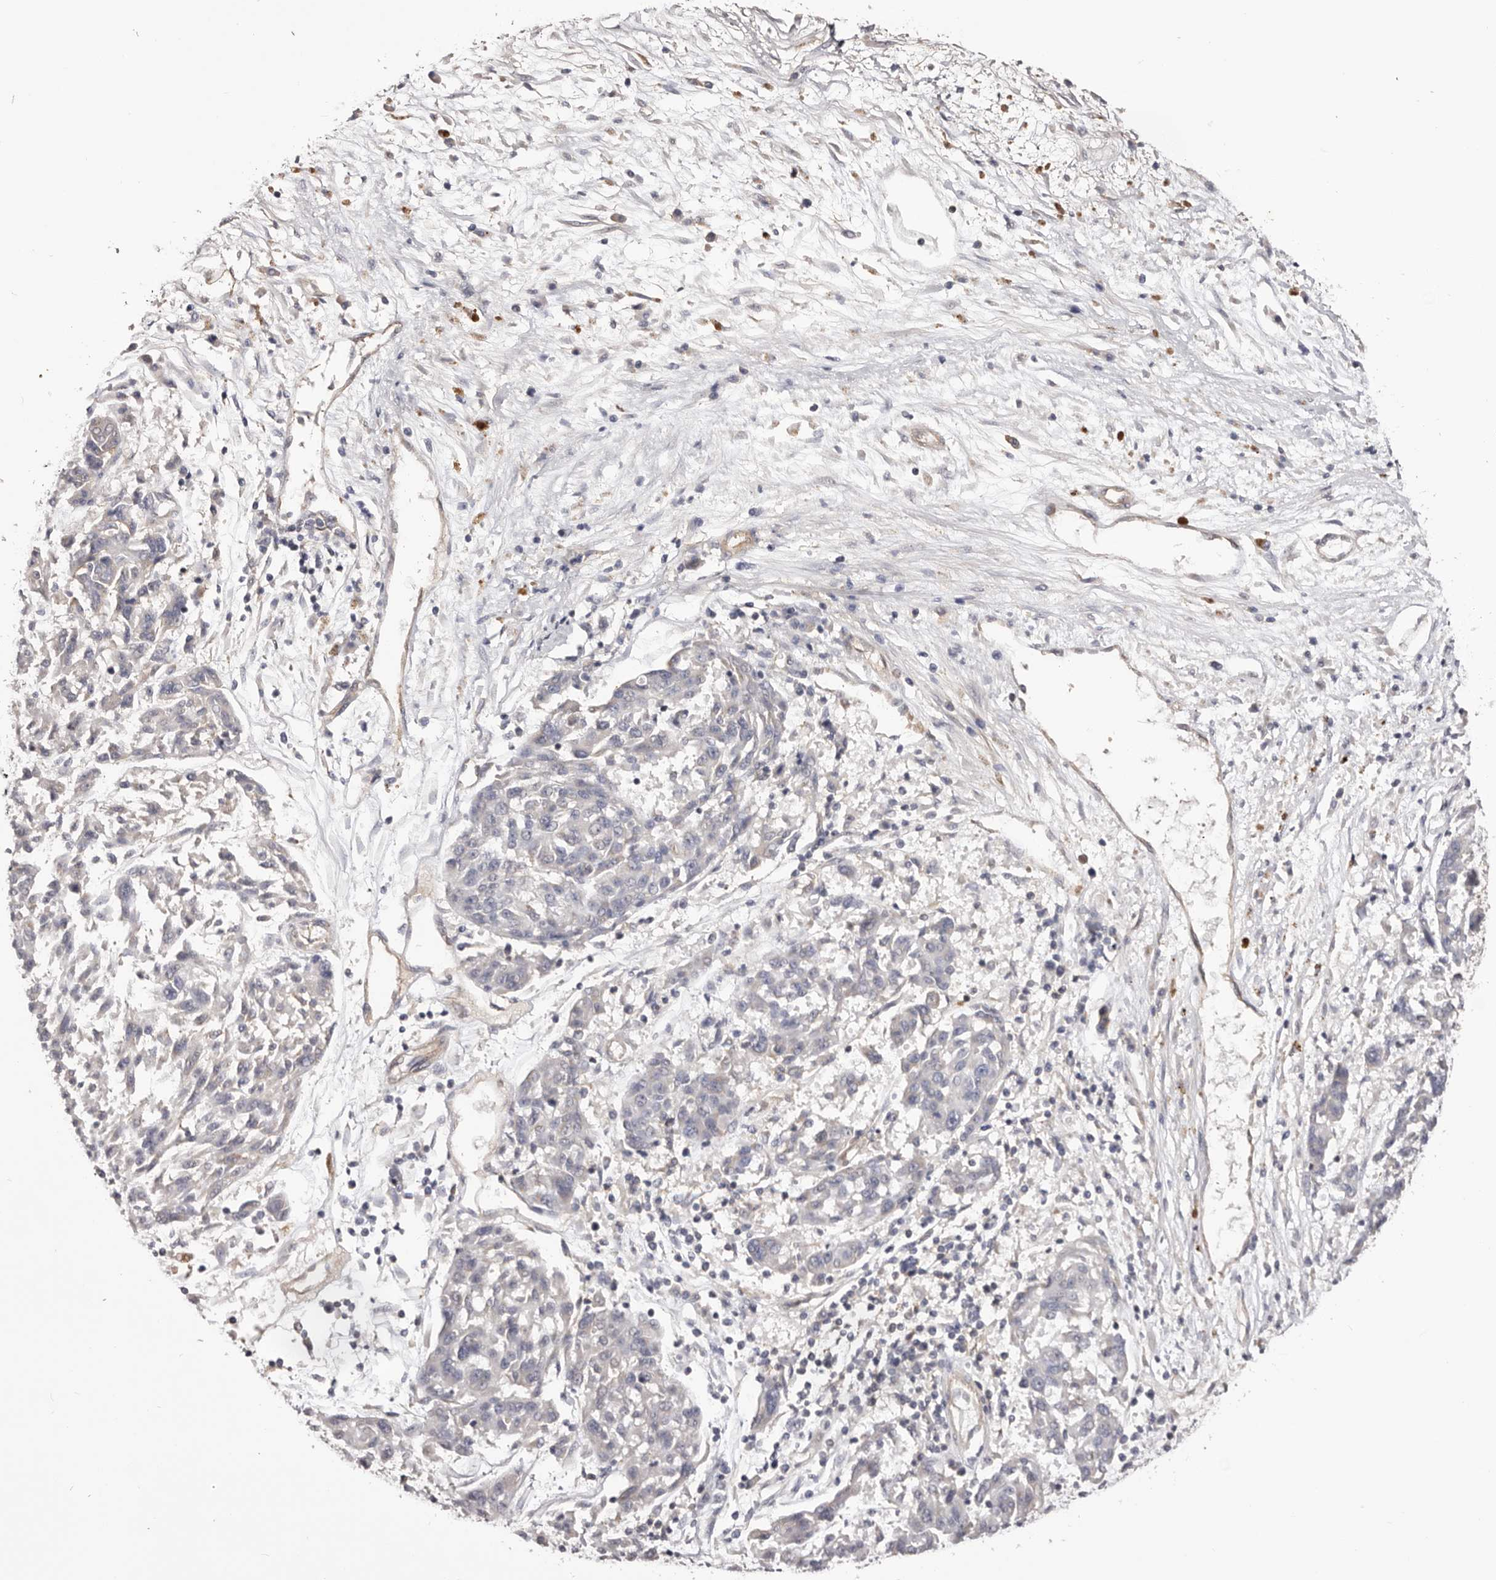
{"staining": {"intensity": "negative", "quantity": "none", "location": "none"}, "tissue": "melanoma", "cell_type": "Tumor cells", "image_type": "cancer", "snomed": [{"axis": "morphology", "description": "Malignant melanoma, NOS"}, {"axis": "topography", "description": "Skin"}], "caption": "There is no significant expression in tumor cells of melanoma.", "gene": "DMRT2", "patient": {"sex": "male", "age": 53}}